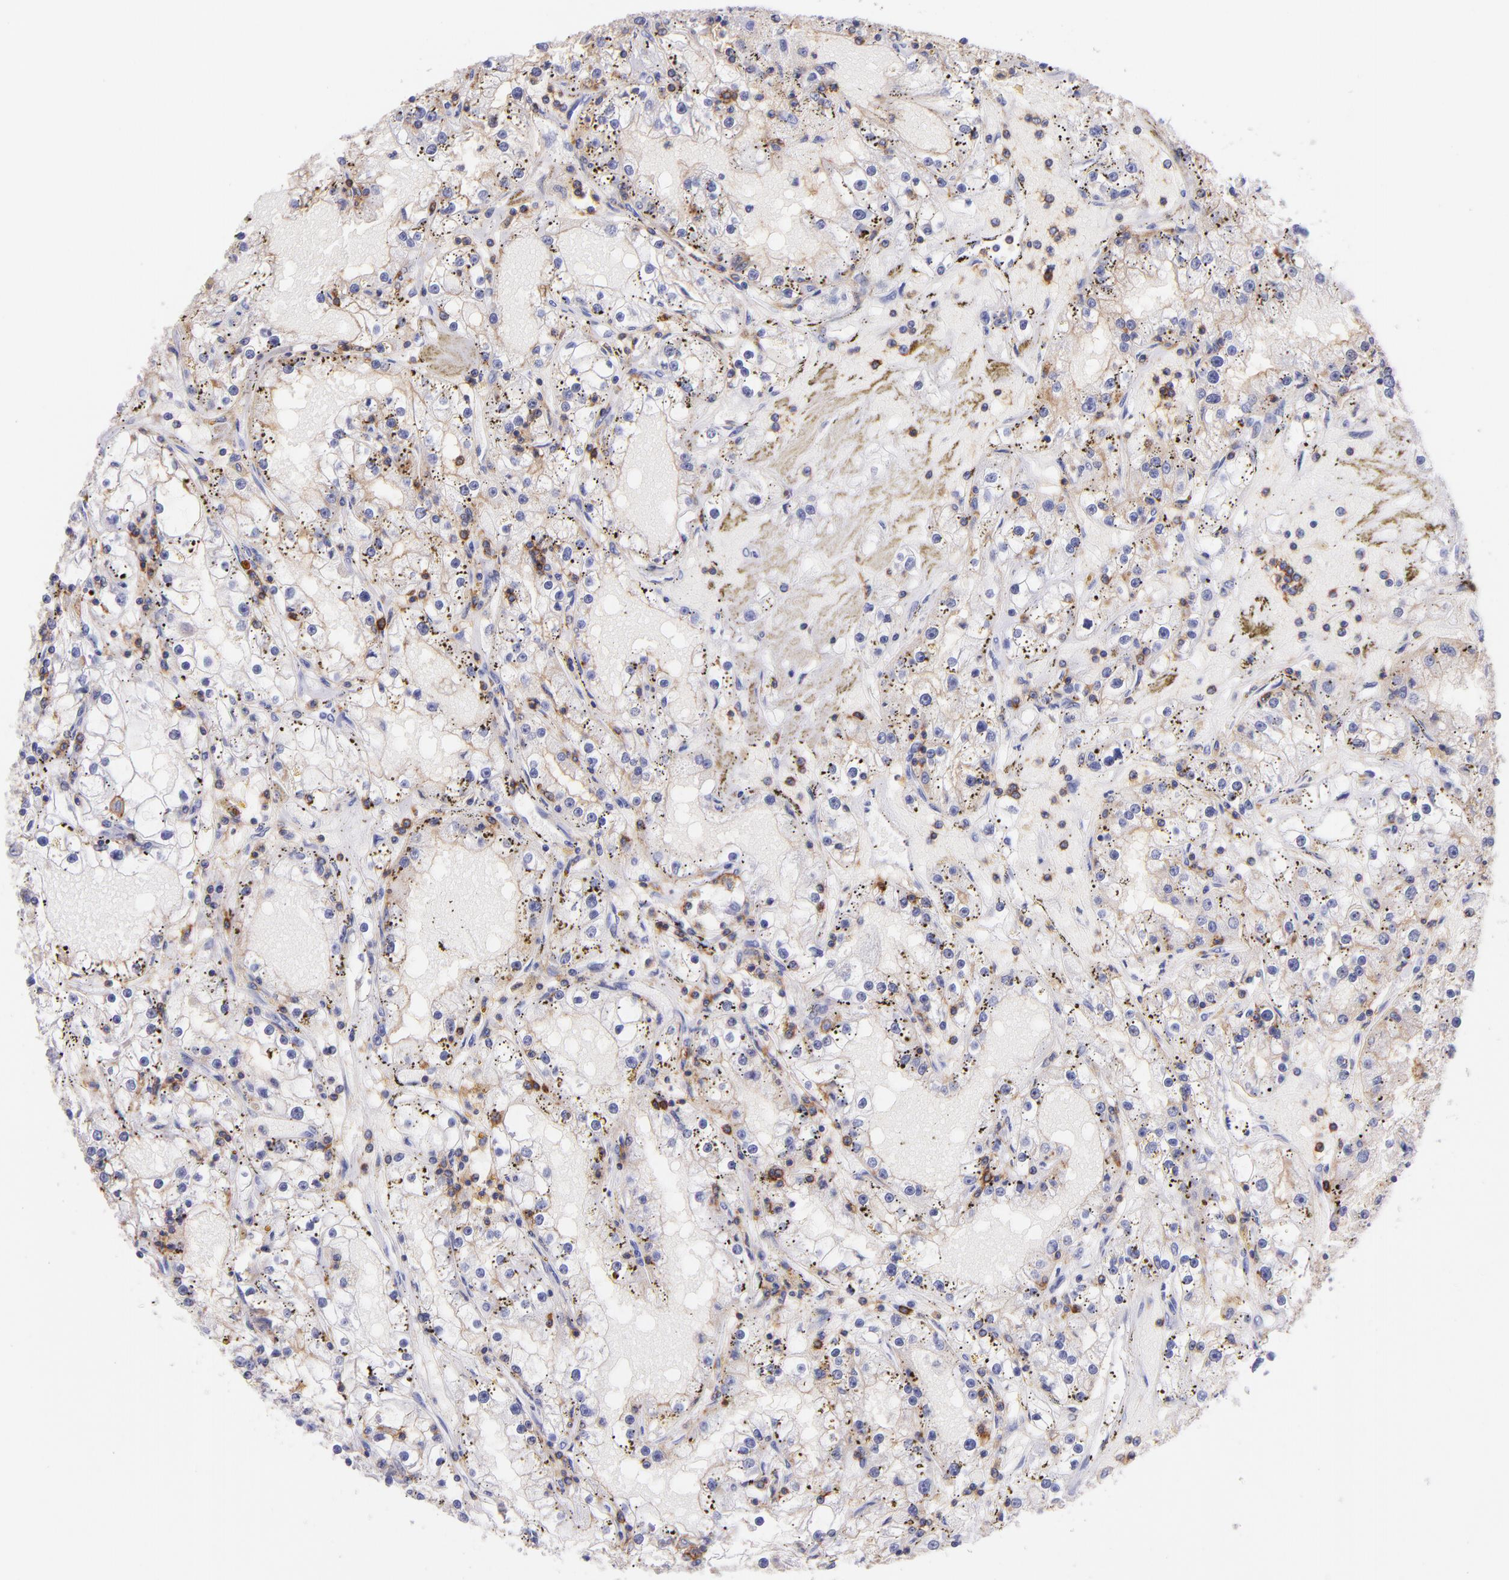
{"staining": {"intensity": "negative", "quantity": "none", "location": "none"}, "tissue": "renal cancer", "cell_type": "Tumor cells", "image_type": "cancer", "snomed": [{"axis": "morphology", "description": "Adenocarcinoma, NOS"}, {"axis": "topography", "description": "Kidney"}], "caption": "Immunohistochemistry (IHC) of human adenocarcinoma (renal) displays no expression in tumor cells.", "gene": "SPN", "patient": {"sex": "male", "age": 56}}